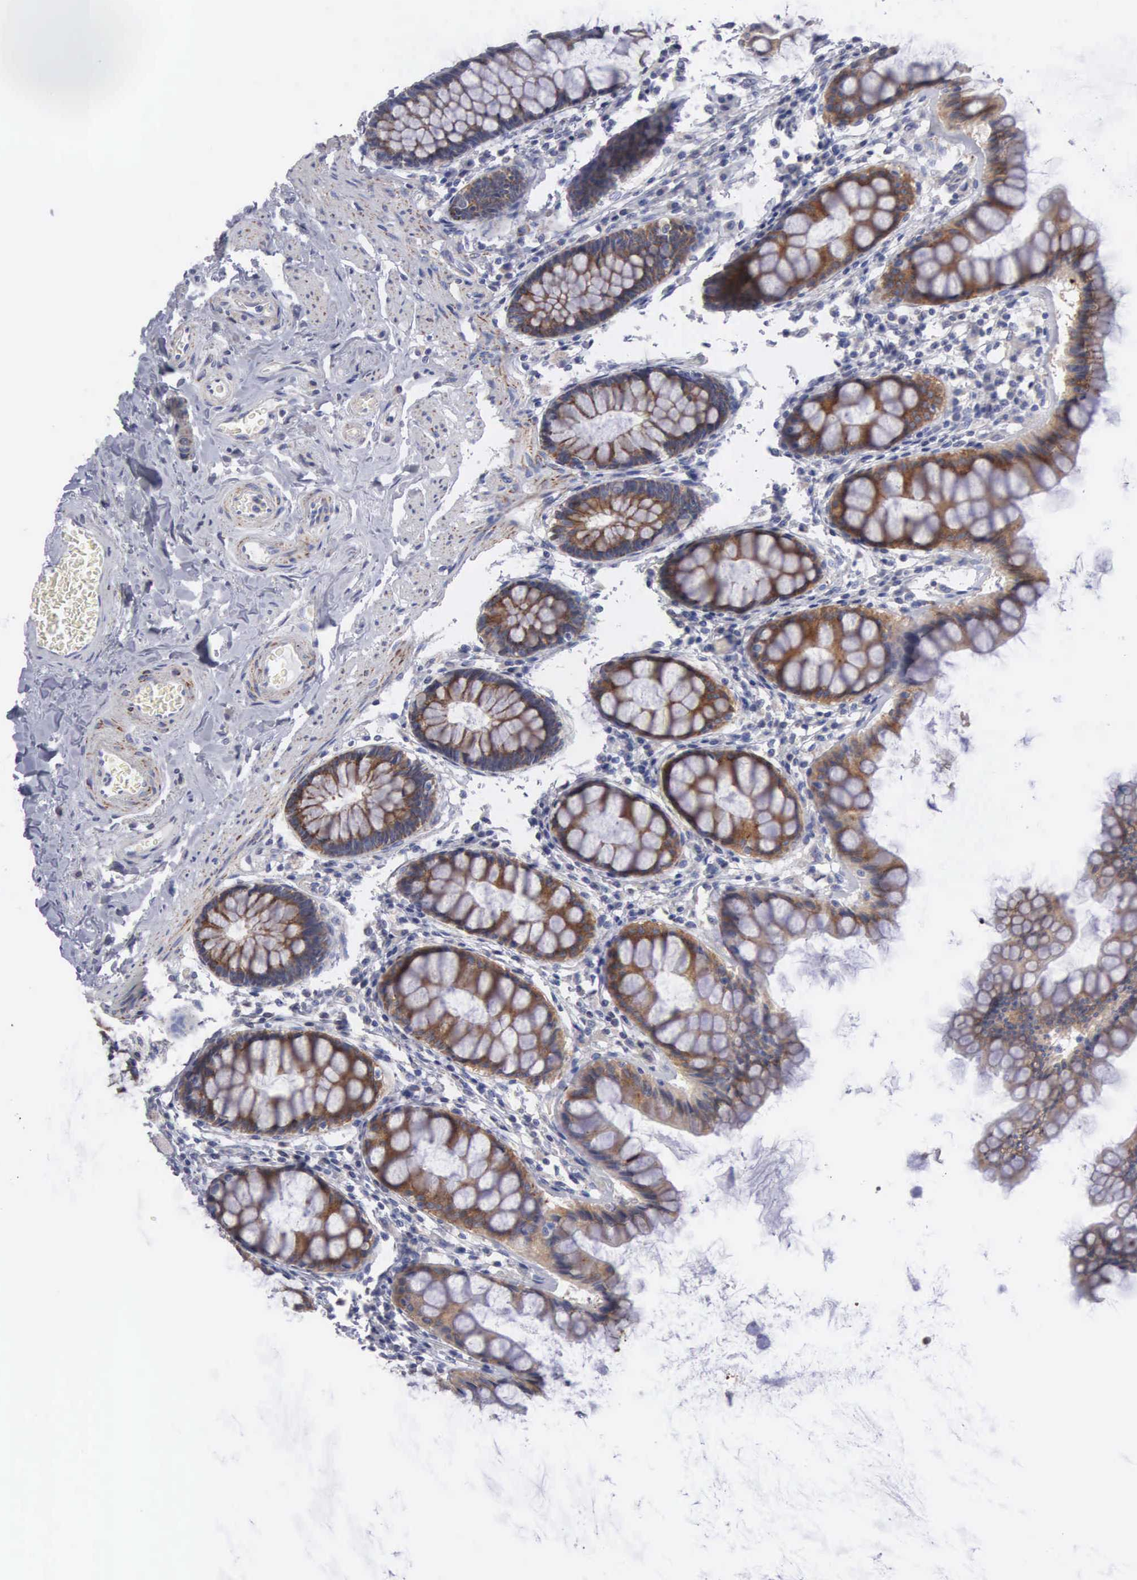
{"staining": {"intensity": "strong", "quantity": ">75%", "location": "cytoplasmic/membranous"}, "tissue": "rectum", "cell_type": "Glandular cells", "image_type": "normal", "snomed": [{"axis": "morphology", "description": "Normal tissue, NOS"}, {"axis": "topography", "description": "Rectum"}], "caption": "Strong cytoplasmic/membranous expression for a protein is appreciated in approximately >75% of glandular cells of normal rectum using immunohistochemistry (IHC).", "gene": "APOOL", "patient": {"sex": "male", "age": 86}}